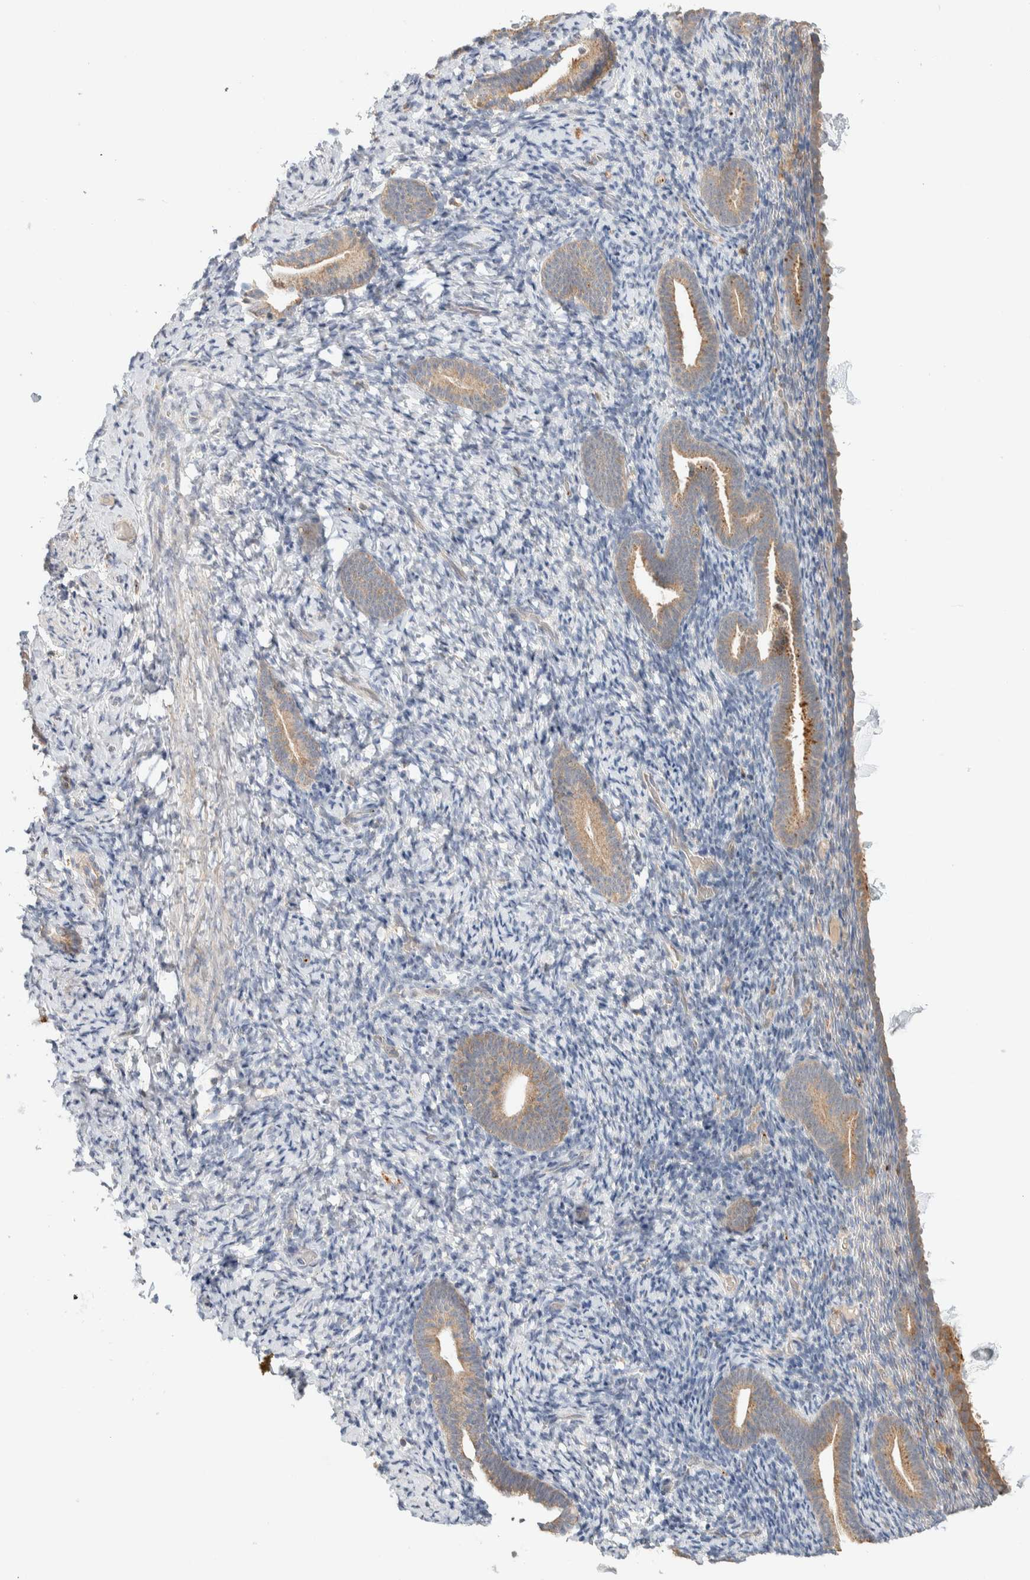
{"staining": {"intensity": "negative", "quantity": "none", "location": "none"}, "tissue": "endometrium", "cell_type": "Cells in endometrial stroma", "image_type": "normal", "snomed": [{"axis": "morphology", "description": "Normal tissue, NOS"}, {"axis": "topography", "description": "Endometrium"}], "caption": "Immunohistochemical staining of unremarkable human endometrium shows no significant positivity in cells in endometrial stroma. The staining was performed using DAB (3,3'-diaminobenzidine) to visualize the protein expression in brown, while the nuclei were stained in blue with hematoxylin (Magnification: 20x).", "gene": "KIF9", "patient": {"sex": "female", "age": 51}}